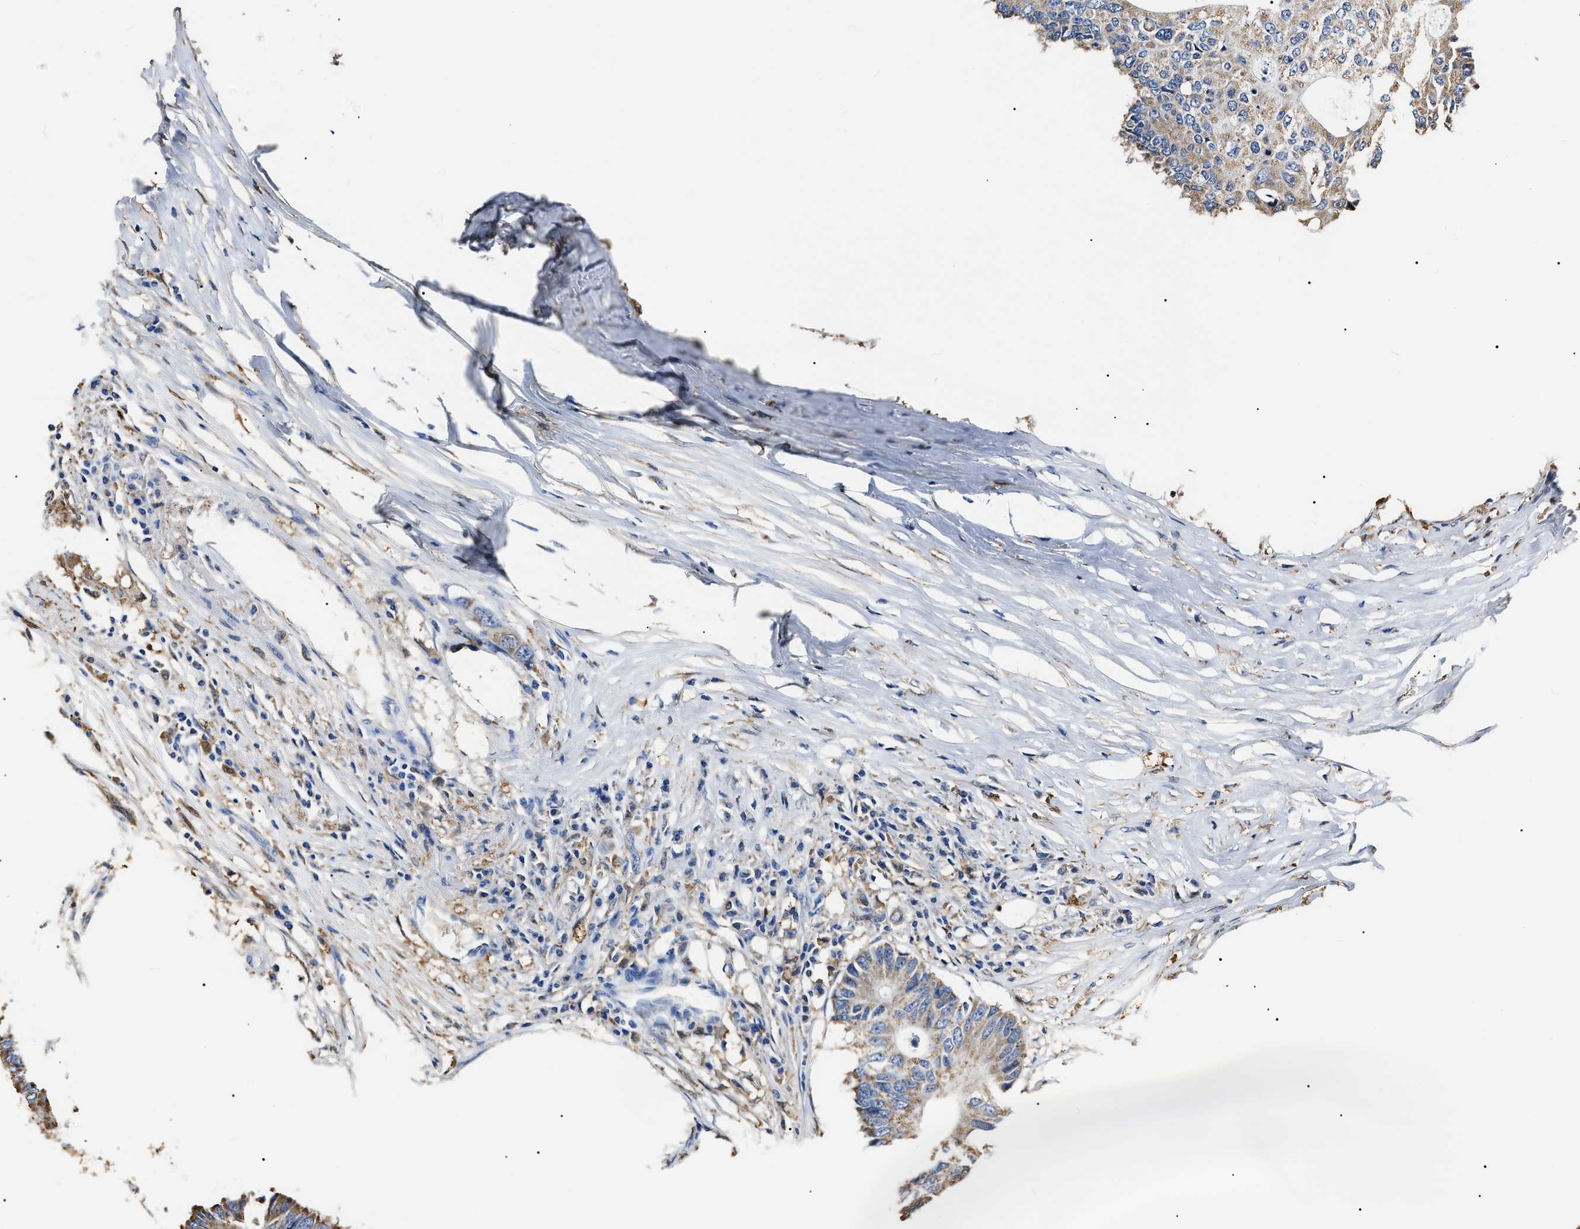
{"staining": {"intensity": "weak", "quantity": "<25%", "location": "cytoplasmic/membranous"}, "tissue": "colorectal cancer", "cell_type": "Tumor cells", "image_type": "cancer", "snomed": [{"axis": "morphology", "description": "Adenocarcinoma, NOS"}, {"axis": "topography", "description": "Colon"}], "caption": "The immunohistochemistry photomicrograph has no significant staining in tumor cells of colorectal adenocarcinoma tissue.", "gene": "ALDH1A1", "patient": {"sex": "male", "age": 71}}